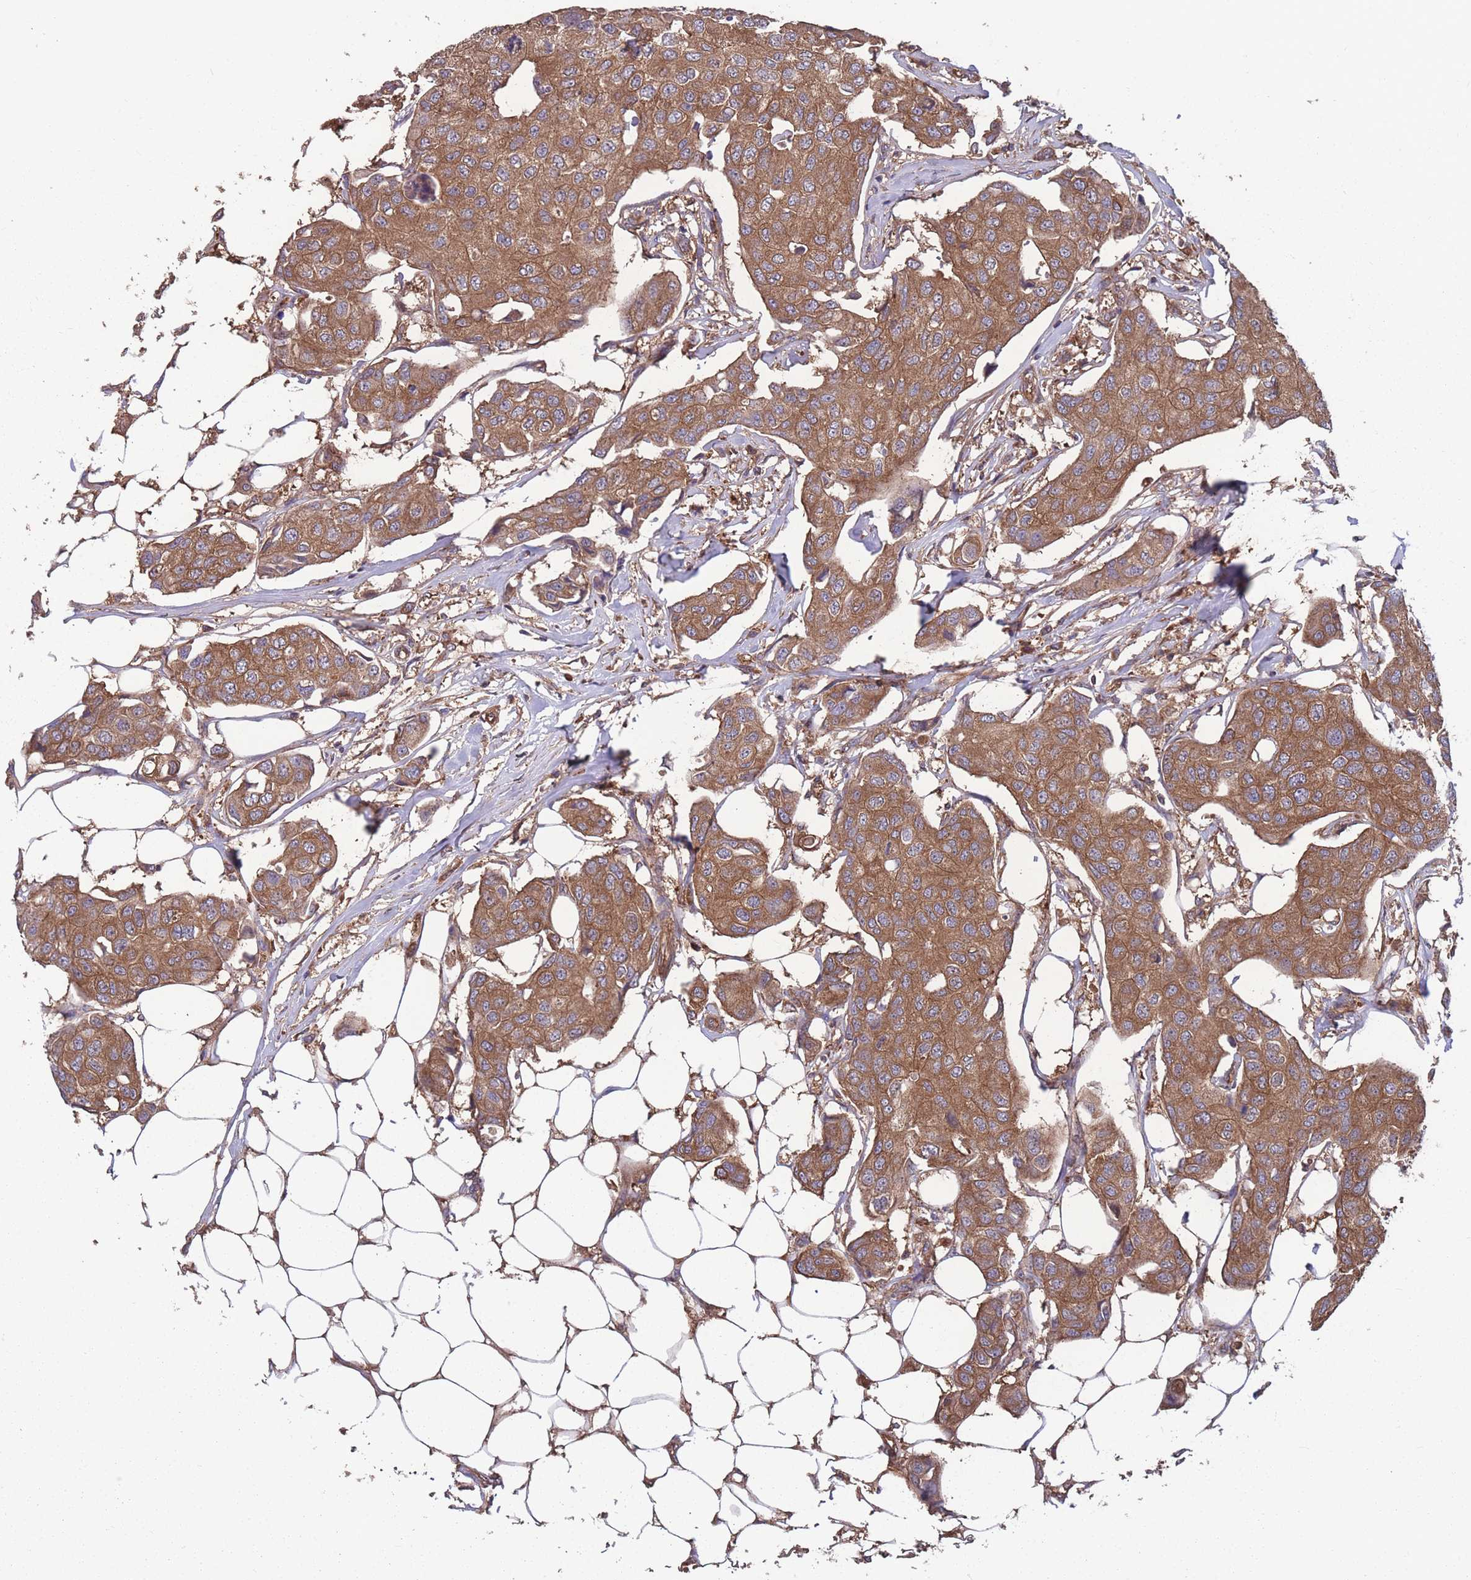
{"staining": {"intensity": "moderate", "quantity": ">75%", "location": "cytoplasmic/membranous"}, "tissue": "breast cancer", "cell_type": "Tumor cells", "image_type": "cancer", "snomed": [{"axis": "morphology", "description": "Duct carcinoma"}, {"axis": "topography", "description": "Breast"}, {"axis": "topography", "description": "Lymph node"}], "caption": "Breast infiltrating ductal carcinoma was stained to show a protein in brown. There is medium levels of moderate cytoplasmic/membranous expression in about >75% of tumor cells.", "gene": "ZPR1", "patient": {"sex": "female", "age": 80}}